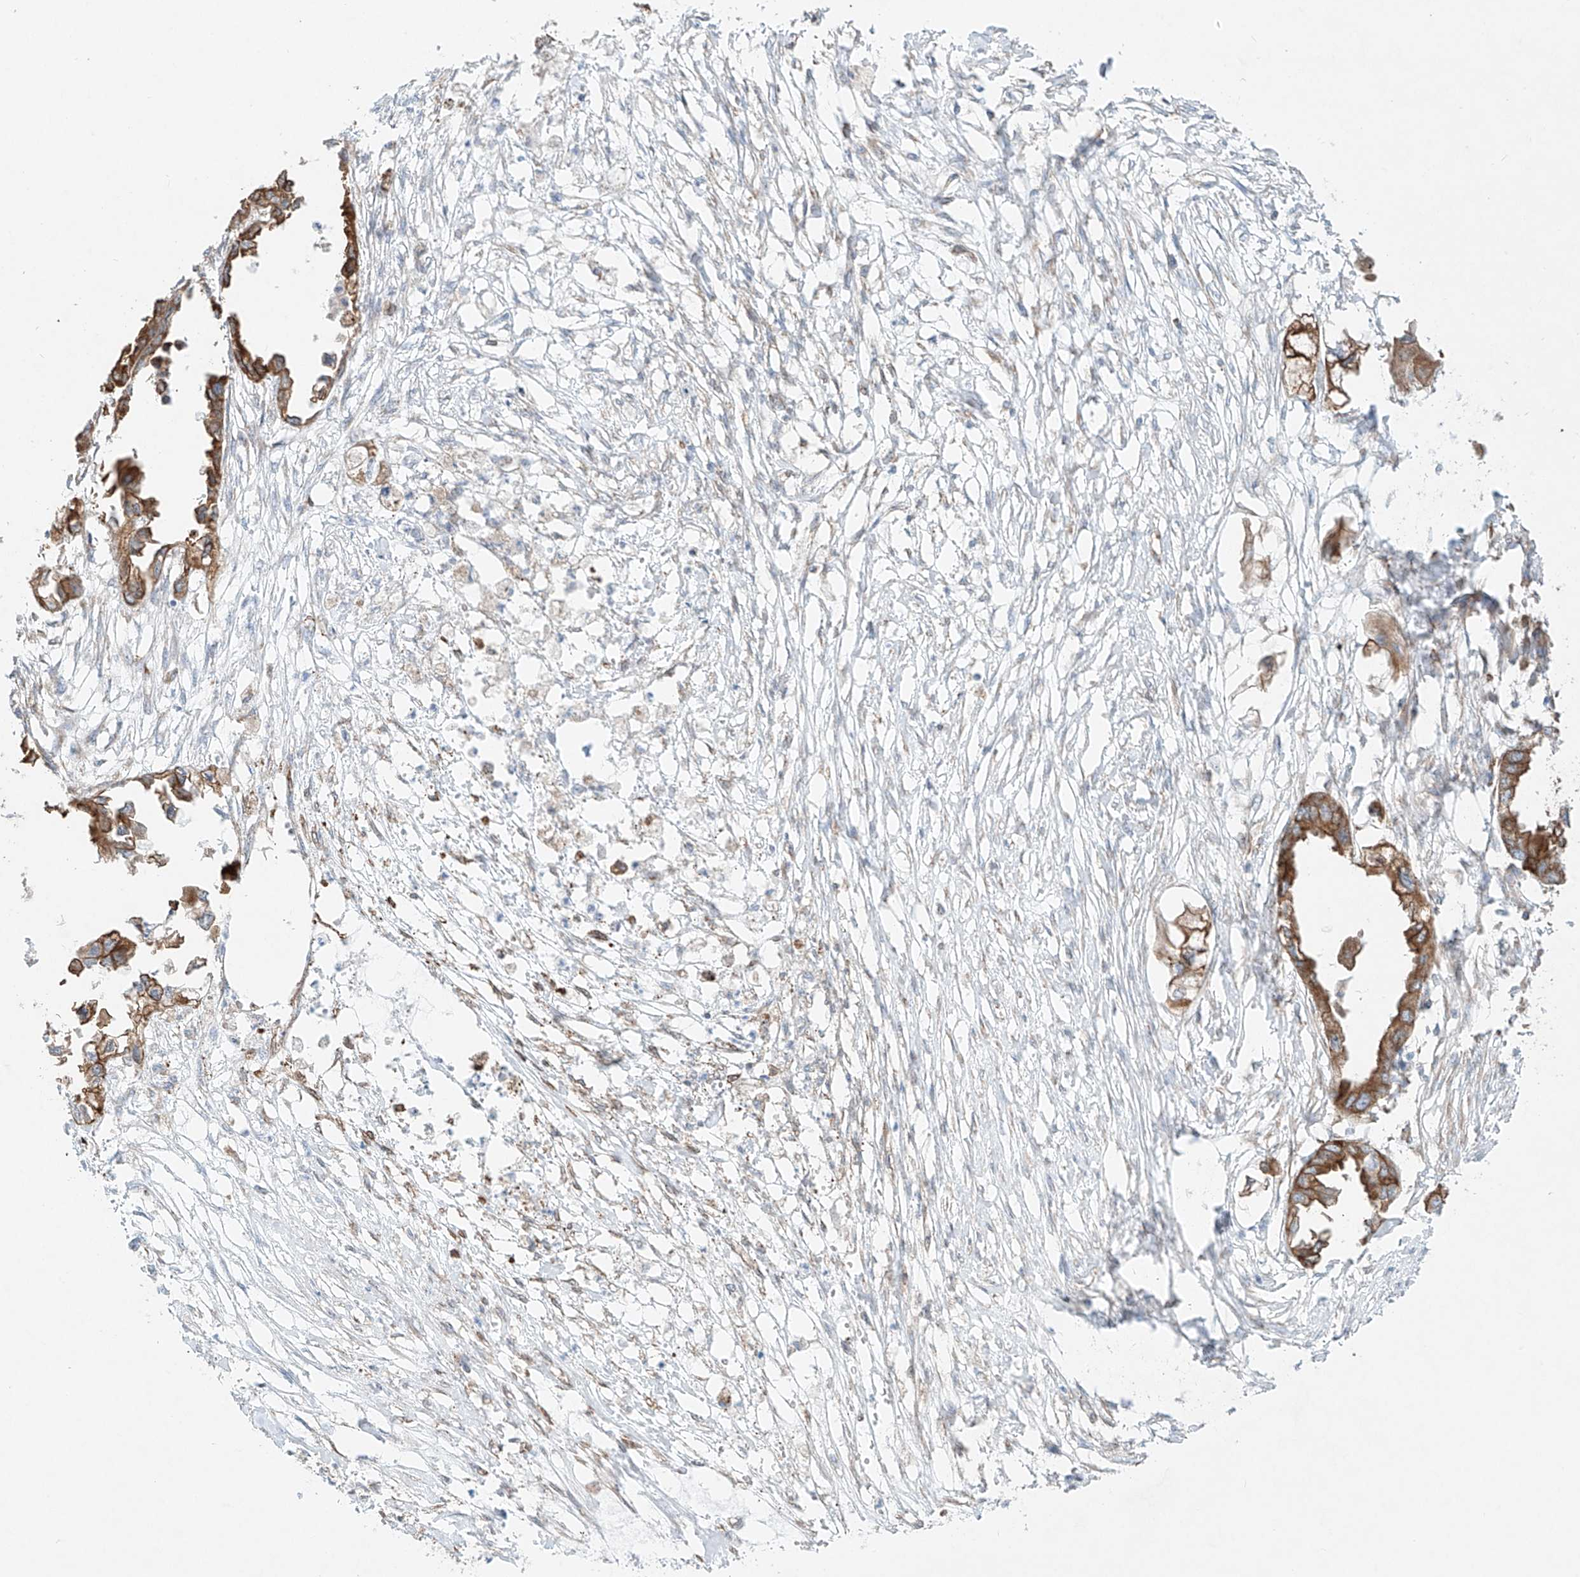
{"staining": {"intensity": "moderate", "quantity": ">75%", "location": "cytoplasmic/membranous"}, "tissue": "endometrial cancer", "cell_type": "Tumor cells", "image_type": "cancer", "snomed": [{"axis": "morphology", "description": "Adenocarcinoma, NOS"}, {"axis": "morphology", "description": "Adenocarcinoma, metastatic, NOS"}, {"axis": "topography", "description": "Adipose tissue"}, {"axis": "topography", "description": "Endometrium"}], "caption": "Immunohistochemical staining of human endometrial cancer demonstrates moderate cytoplasmic/membranous protein expression in approximately >75% of tumor cells. (DAB (3,3'-diaminobenzidine) IHC with brightfield microscopy, high magnification).", "gene": "EIPR1", "patient": {"sex": "female", "age": 67}}